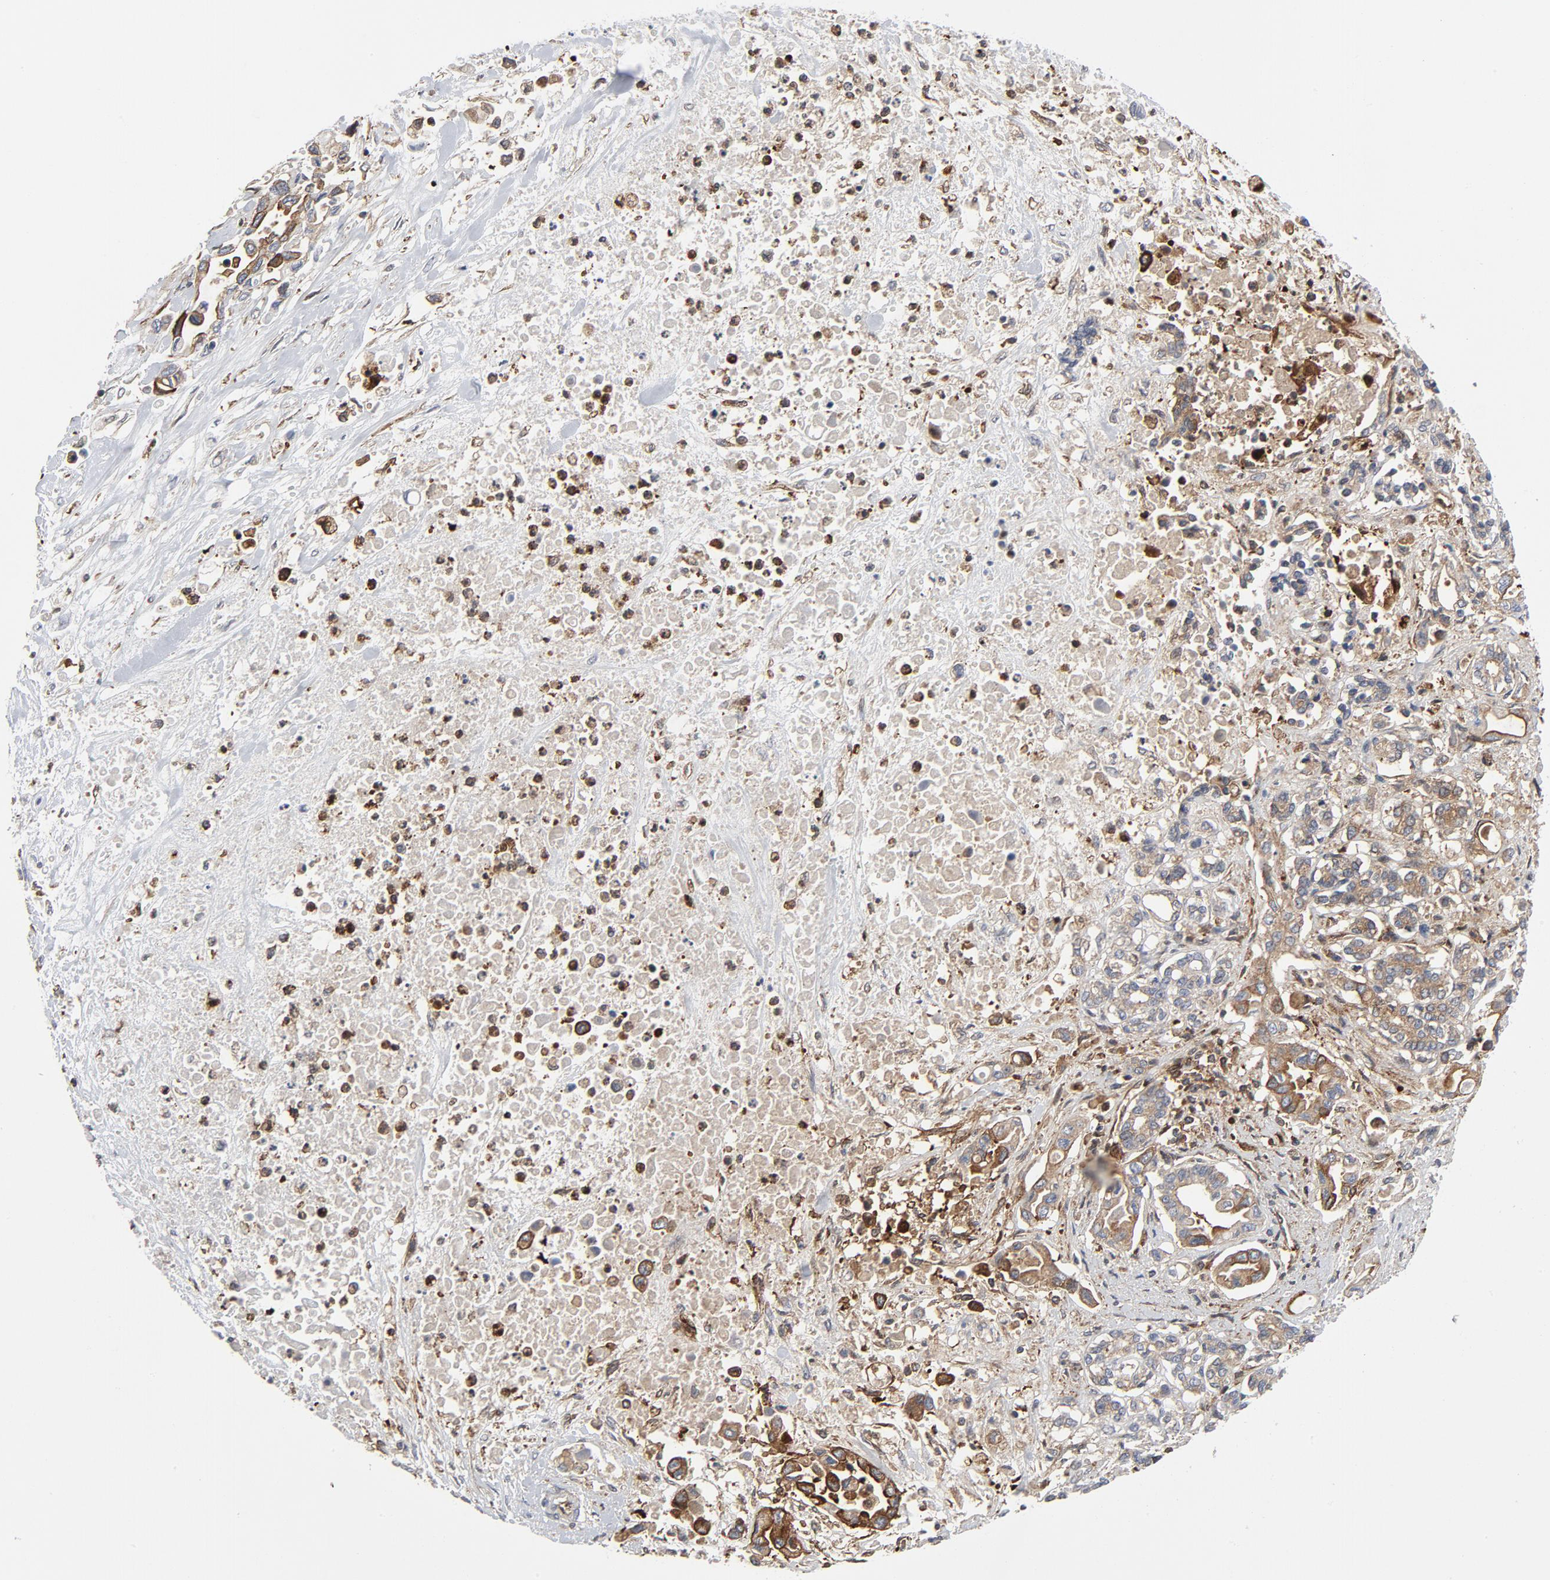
{"staining": {"intensity": "moderate", "quantity": ">75%", "location": "cytoplasmic/membranous"}, "tissue": "pancreatic cancer", "cell_type": "Tumor cells", "image_type": "cancer", "snomed": [{"axis": "morphology", "description": "Adenocarcinoma, NOS"}, {"axis": "topography", "description": "Pancreas"}], "caption": "Pancreatic adenocarcinoma stained for a protein (brown) displays moderate cytoplasmic/membranous positive expression in about >75% of tumor cells.", "gene": "YES1", "patient": {"sex": "female", "age": 57}}